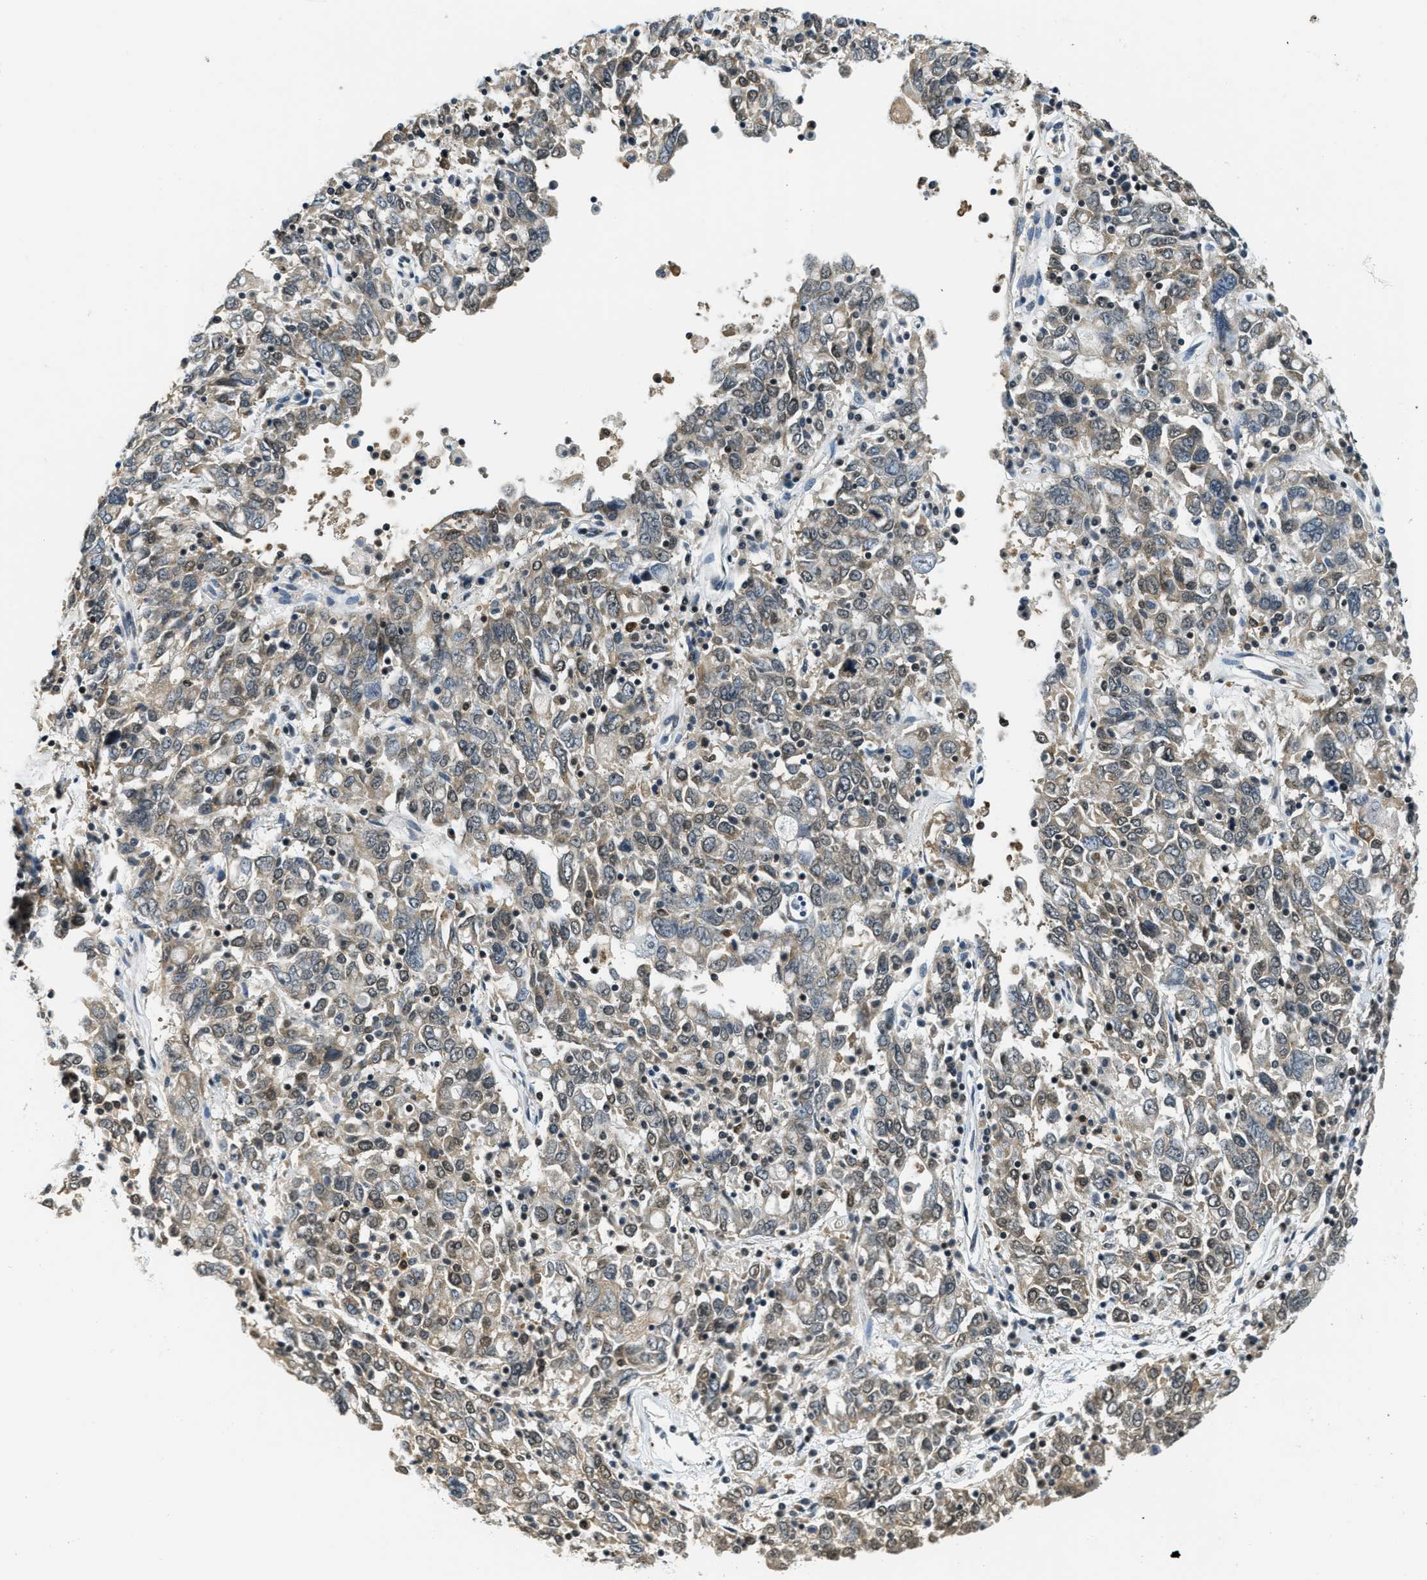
{"staining": {"intensity": "moderate", "quantity": "<25%", "location": "nuclear"}, "tissue": "ovarian cancer", "cell_type": "Tumor cells", "image_type": "cancer", "snomed": [{"axis": "morphology", "description": "Carcinoma, endometroid"}, {"axis": "topography", "description": "Ovary"}], "caption": "Endometroid carcinoma (ovarian) stained with a brown dye displays moderate nuclear positive staining in approximately <25% of tumor cells.", "gene": "RAB11FIP1", "patient": {"sex": "female", "age": 62}}